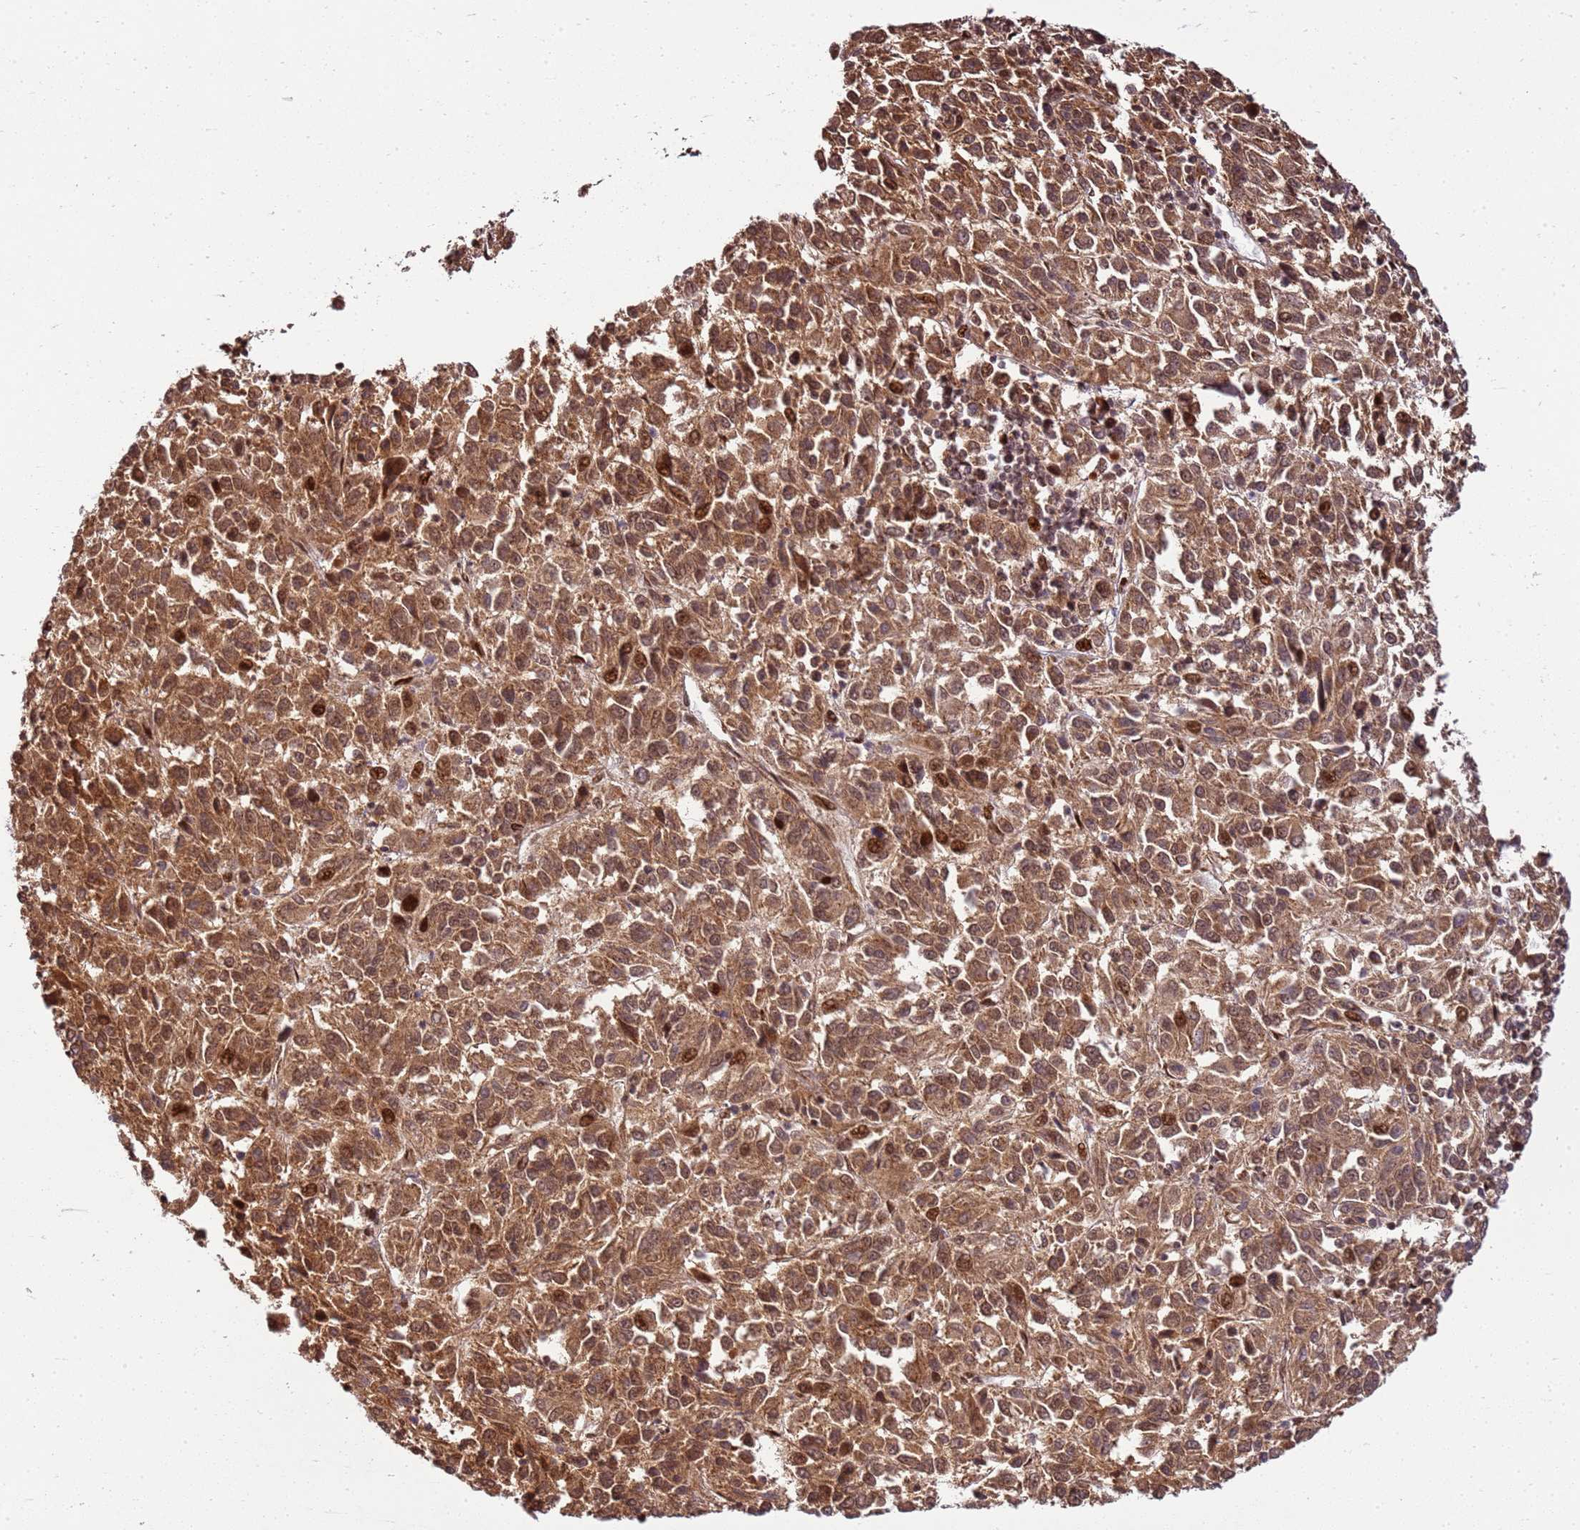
{"staining": {"intensity": "moderate", "quantity": ">75%", "location": "cytoplasmic/membranous,nuclear"}, "tissue": "melanoma", "cell_type": "Tumor cells", "image_type": "cancer", "snomed": [{"axis": "morphology", "description": "Malignant melanoma, Metastatic site"}, {"axis": "topography", "description": "Lung"}], "caption": "Brown immunohistochemical staining in malignant melanoma (metastatic site) shows moderate cytoplasmic/membranous and nuclear staining in about >75% of tumor cells.", "gene": "PEX14", "patient": {"sex": "male", "age": 64}}